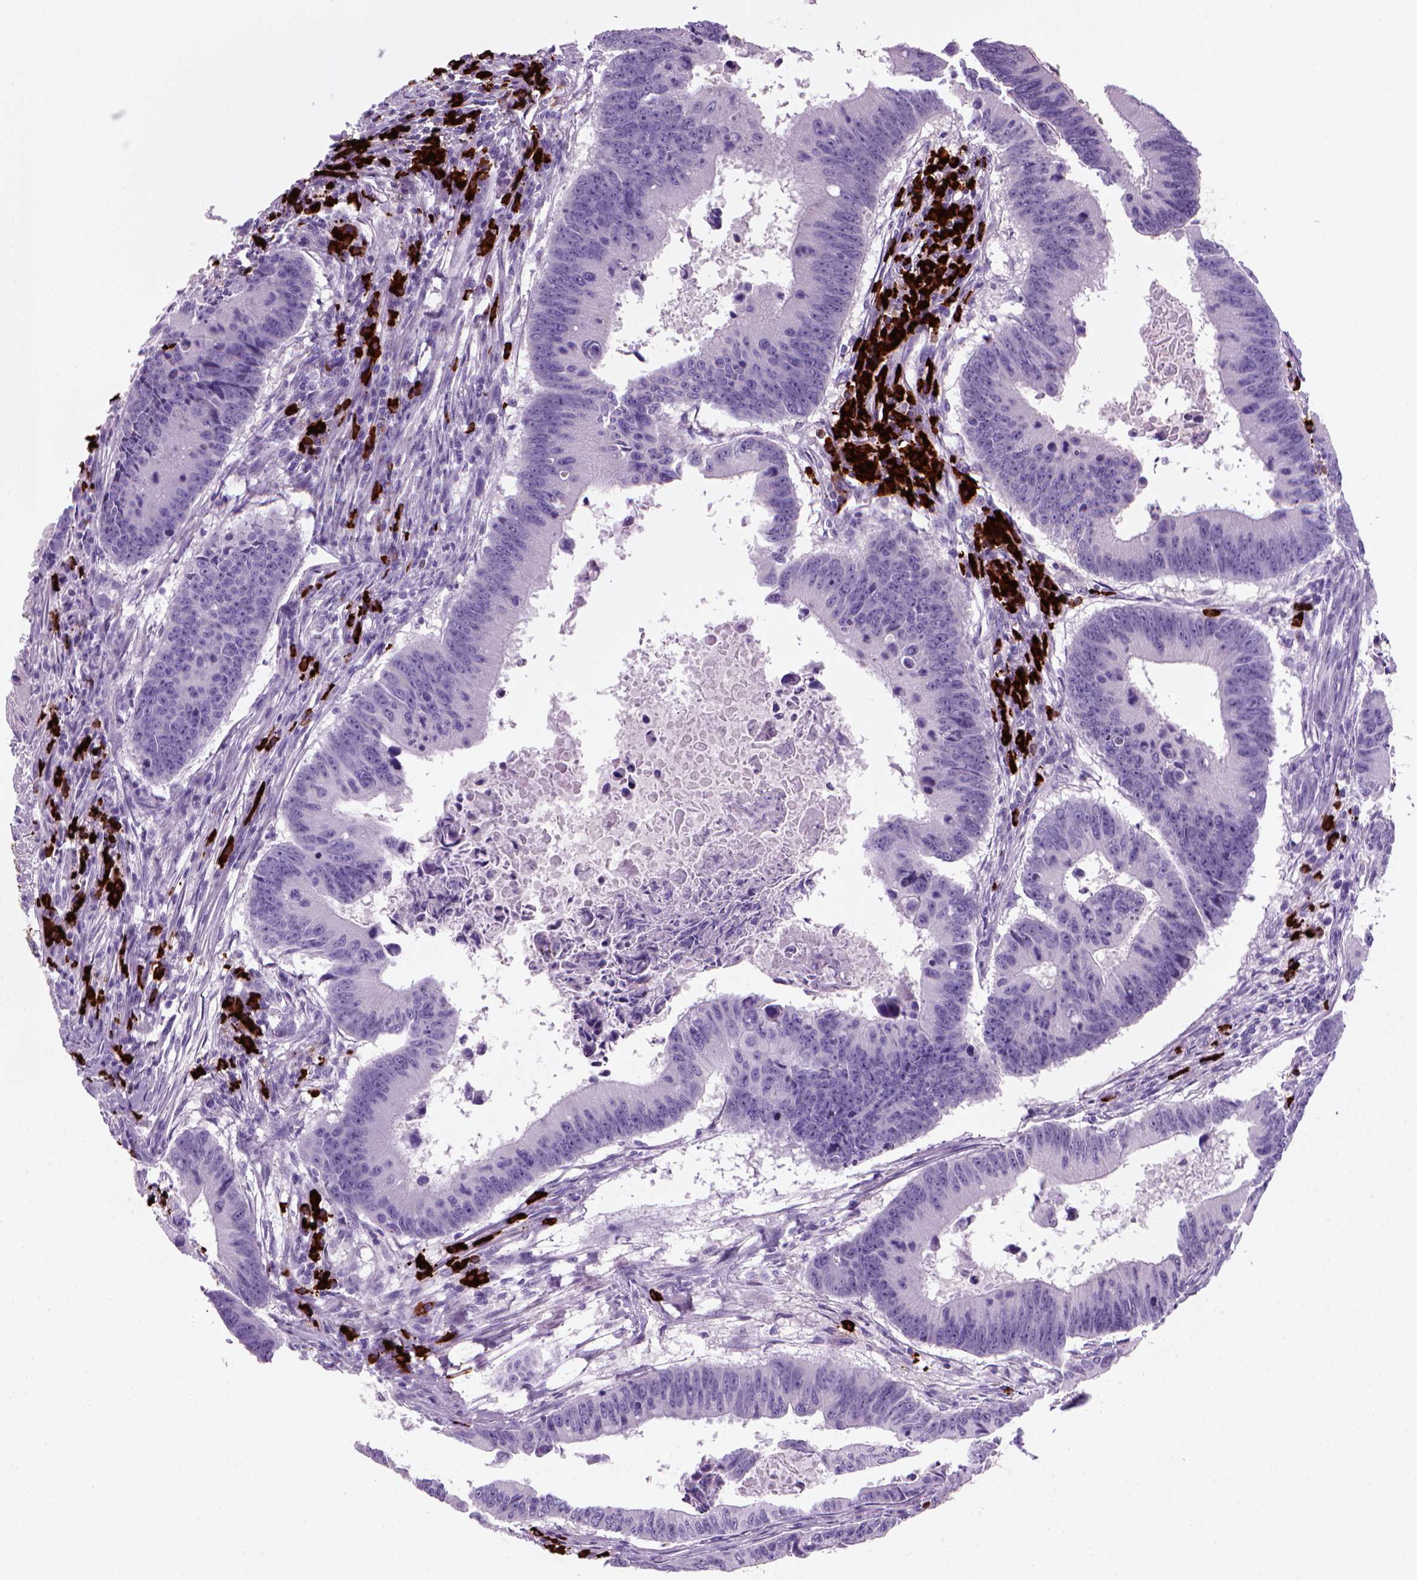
{"staining": {"intensity": "negative", "quantity": "none", "location": "none"}, "tissue": "colorectal cancer", "cell_type": "Tumor cells", "image_type": "cancer", "snomed": [{"axis": "morphology", "description": "Adenocarcinoma, NOS"}, {"axis": "topography", "description": "Colon"}], "caption": "Tumor cells are negative for brown protein staining in colorectal cancer.", "gene": "MZB1", "patient": {"sex": "female", "age": 87}}